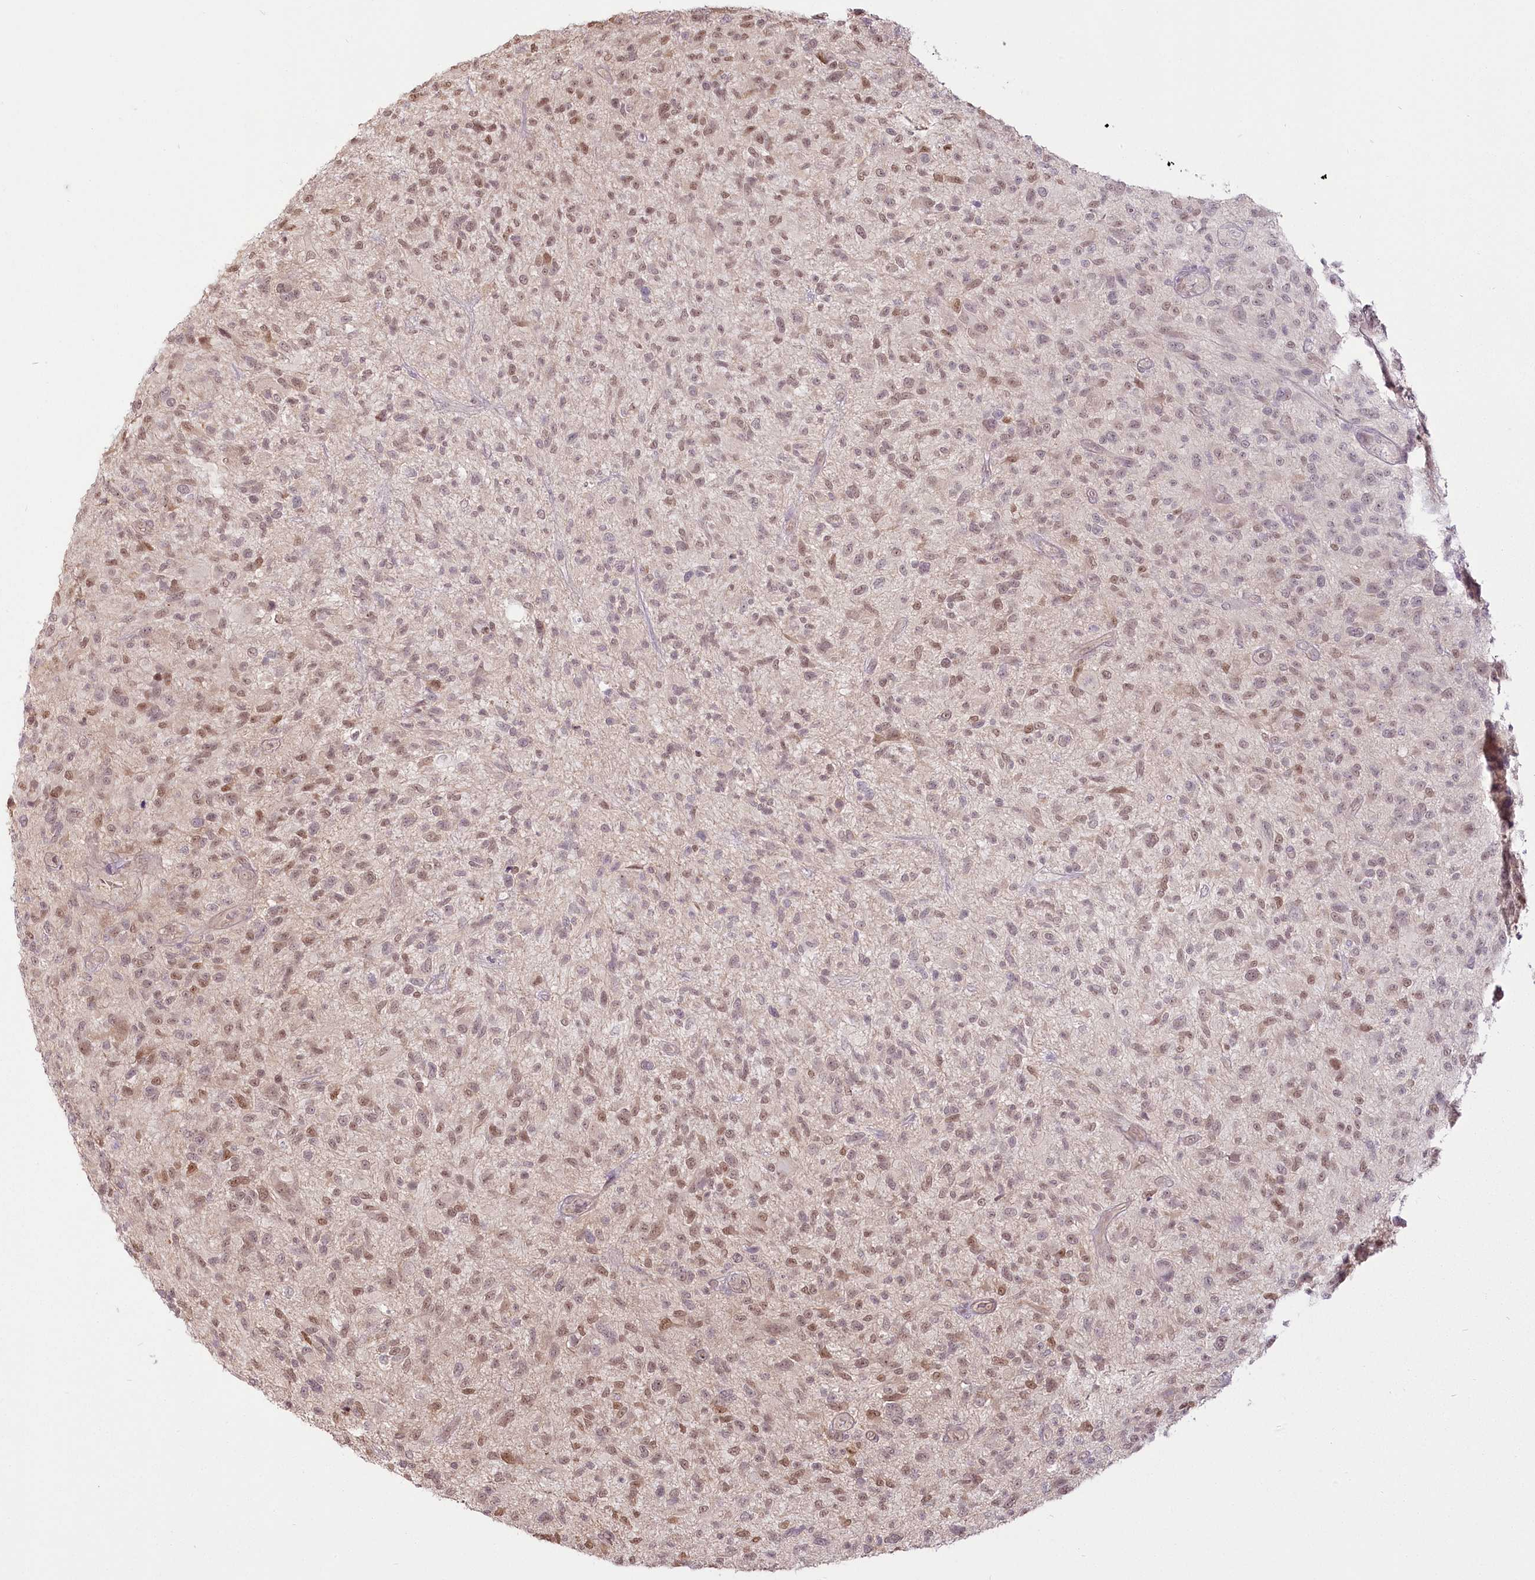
{"staining": {"intensity": "moderate", "quantity": ">75%", "location": "nuclear"}, "tissue": "glioma", "cell_type": "Tumor cells", "image_type": "cancer", "snomed": [{"axis": "morphology", "description": "Glioma, malignant, High grade"}, {"axis": "topography", "description": "Brain"}], "caption": "Immunohistochemistry (IHC) histopathology image of human glioma stained for a protein (brown), which demonstrates medium levels of moderate nuclear expression in approximately >75% of tumor cells.", "gene": "R3HDM2", "patient": {"sex": "male", "age": 47}}